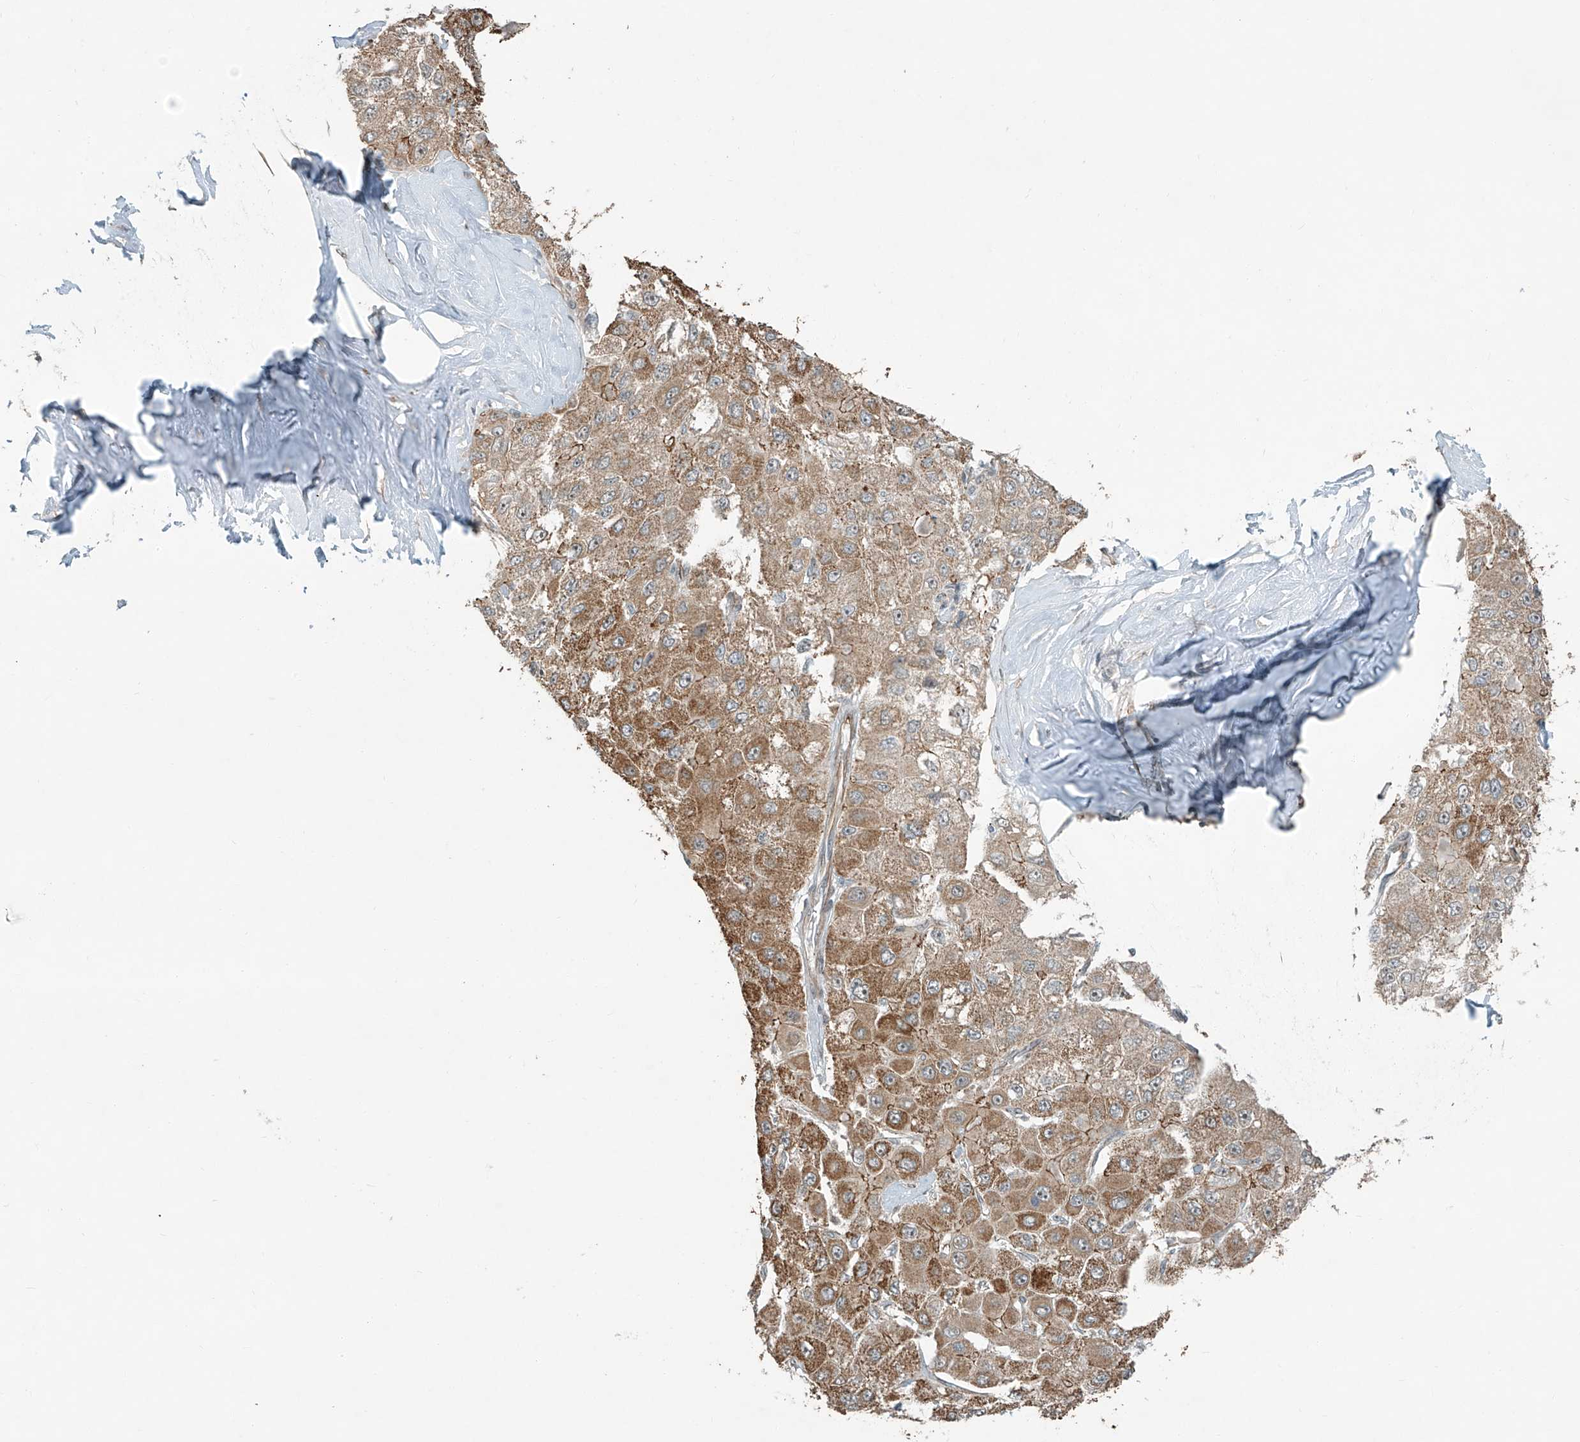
{"staining": {"intensity": "moderate", "quantity": ">75%", "location": "cytoplasmic/membranous"}, "tissue": "liver cancer", "cell_type": "Tumor cells", "image_type": "cancer", "snomed": [{"axis": "morphology", "description": "Carcinoma, Hepatocellular, NOS"}, {"axis": "topography", "description": "Liver"}], "caption": "This histopathology image displays immunohistochemistry (IHC) staining of human liver cancer (hepatocellular carcinoma), with medium moderate cytoplasmic/membranous expression in about >75% of tumor cells.", "gene": "ZNF16", "patient": {"sex": "male", "age": 80}}